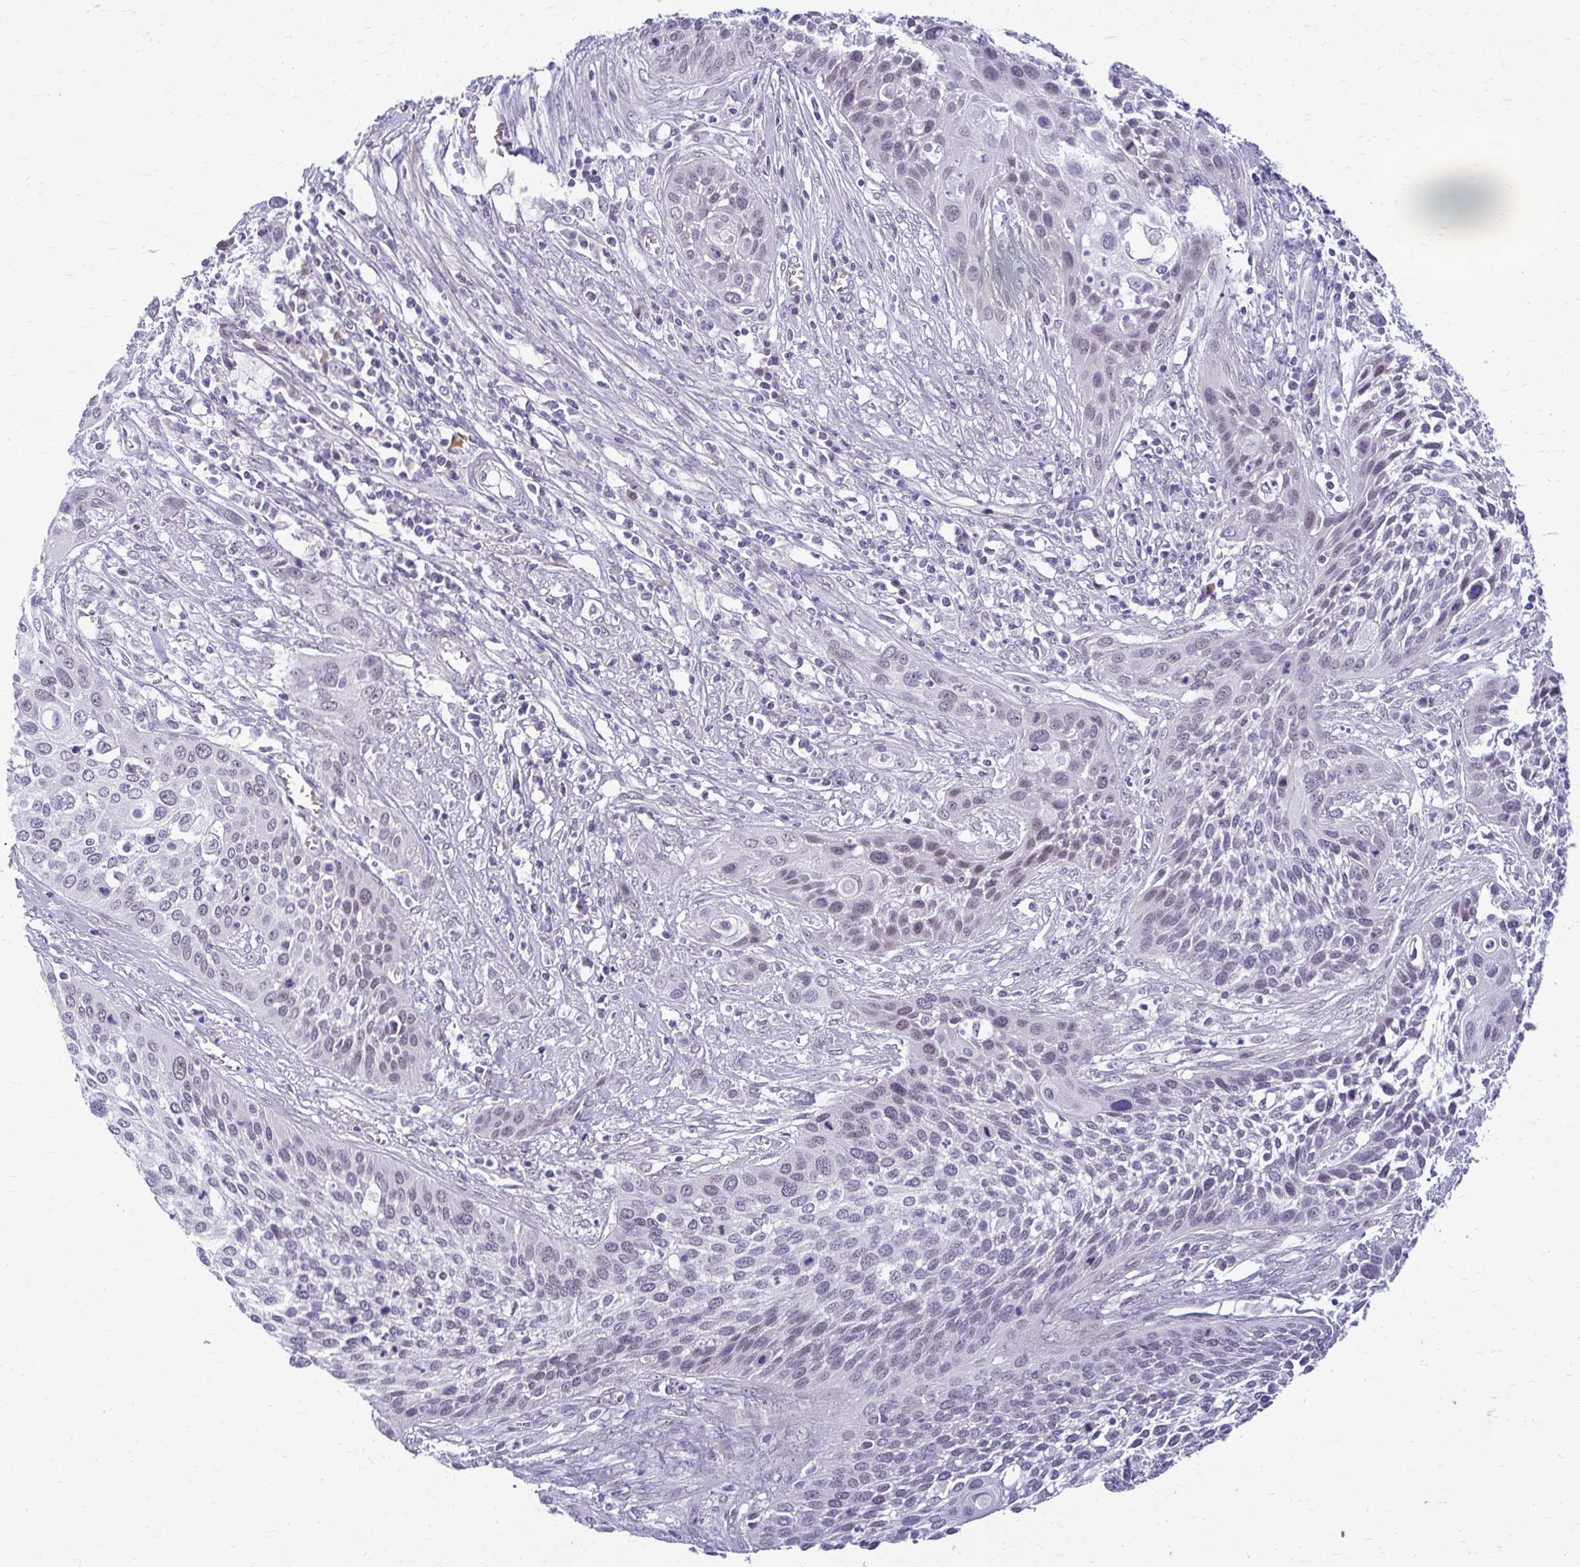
{"staining": {"intensity": "negative", "quantity": "none", "location": "none"}, "tissue": "cervical cancer", "cell_type": "Tumor cells", "image_type": "cancer", "snomed": [{"axis": "morphology", "description": "Squamous cell carcinoma, NOS"}, {"axis": "topography", "description": "Cervix"}], "caption": "Protein analysis of cervical squamous cell carcinoma reveals no significant staining in tumor cells. (DAB (3,3'-diaminobenzidine) IHC, high magnification).", "gene": "TEX33", "patient": {"sex": "female", "age": 34}}